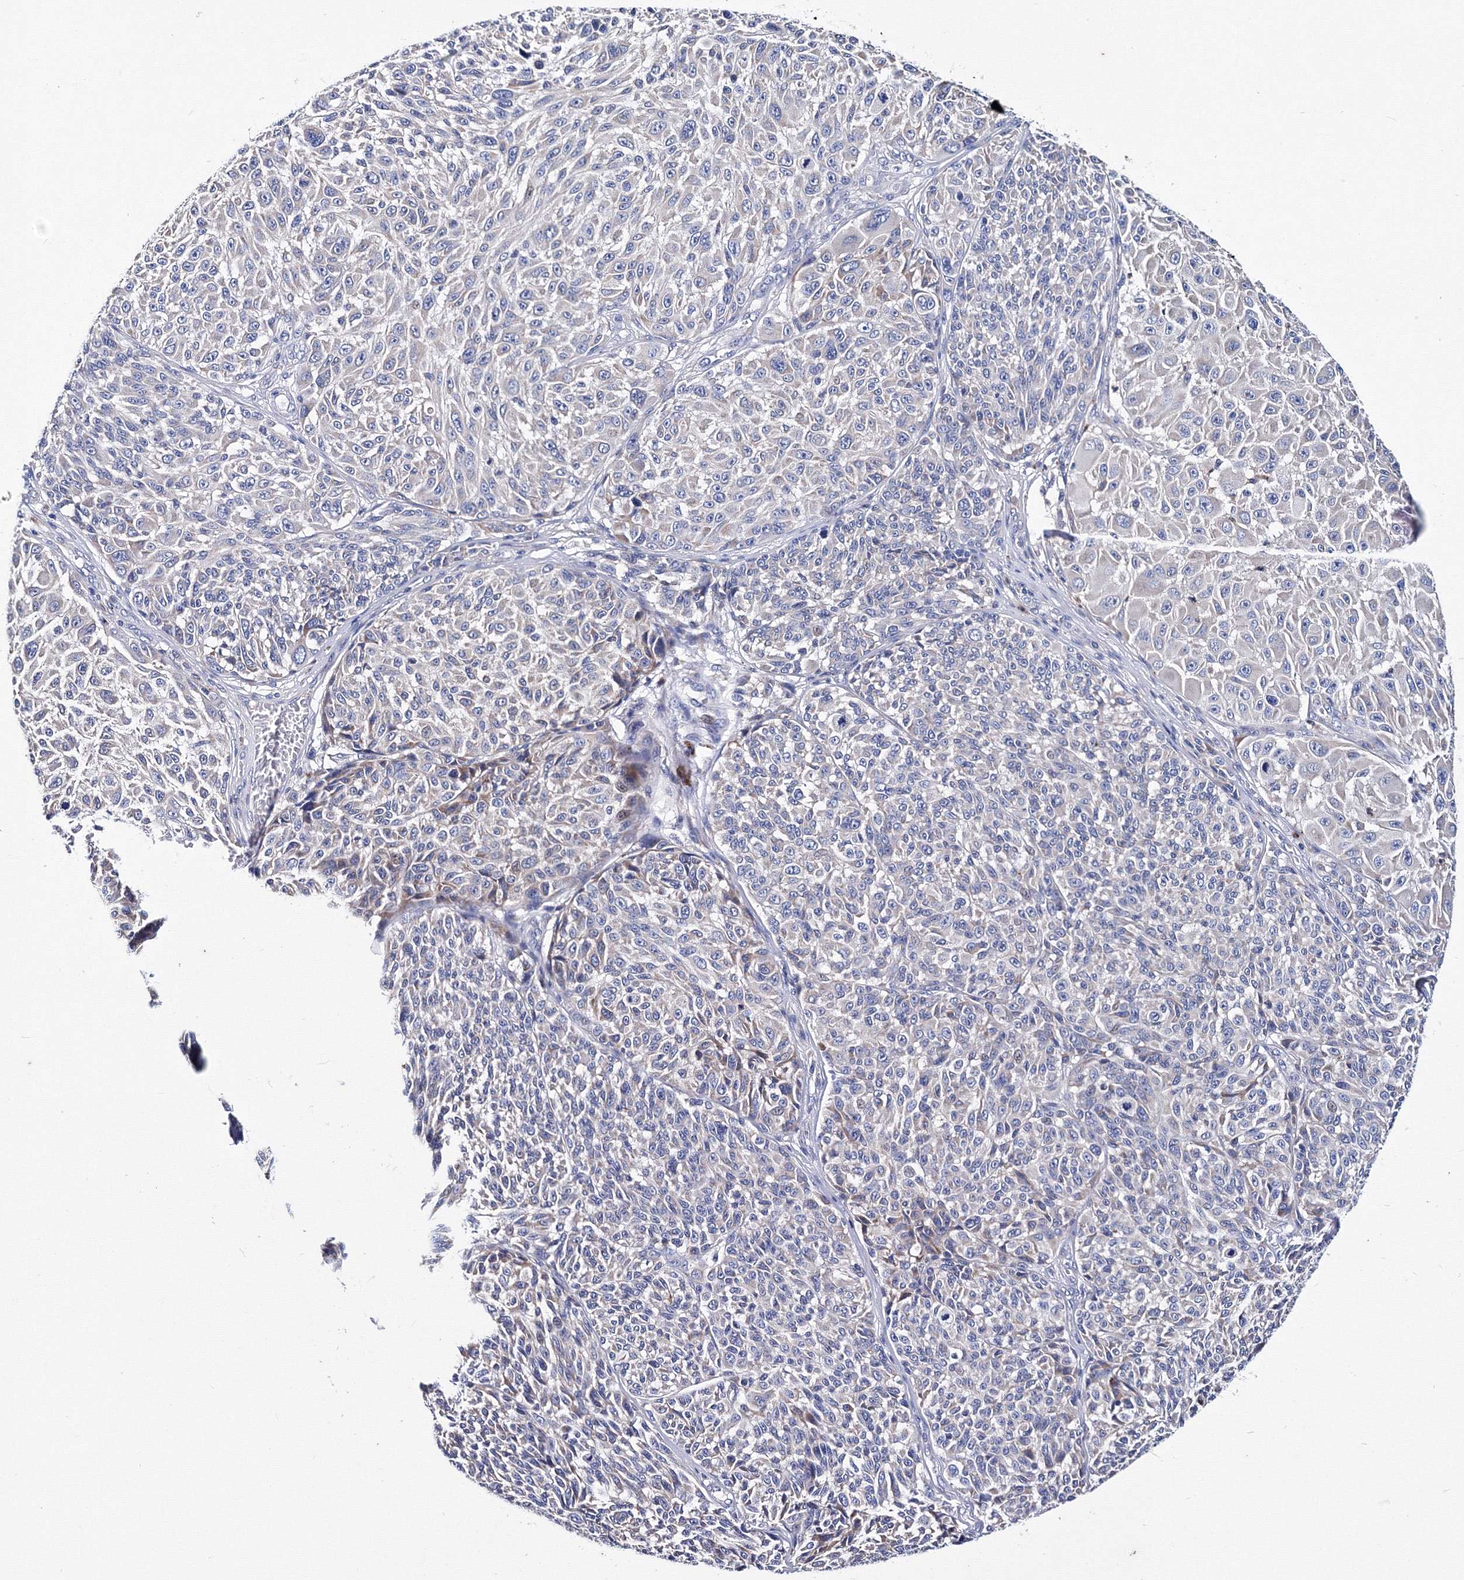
{"staining": {"intensity": "negative", "quantity": "none", "location": "none"}, "tissue": "melanoma", "cell_type": "Tumor cells", "image_type": "cancer", "snomed": [{"axis": "morphology", "description": "Malignant melanoma, NOS"}, {"axis": "topography", "description": "Skin"}], "caption": "IHC histopathology image of neoplastic tissue: human malignant melanoma stained with DAB (3,3'-diaminobenzidine) demonstrates no significant protein staining in tumor cells.", "gene": "TRPM2", "patient": {"sex": "male", "age": 83}}